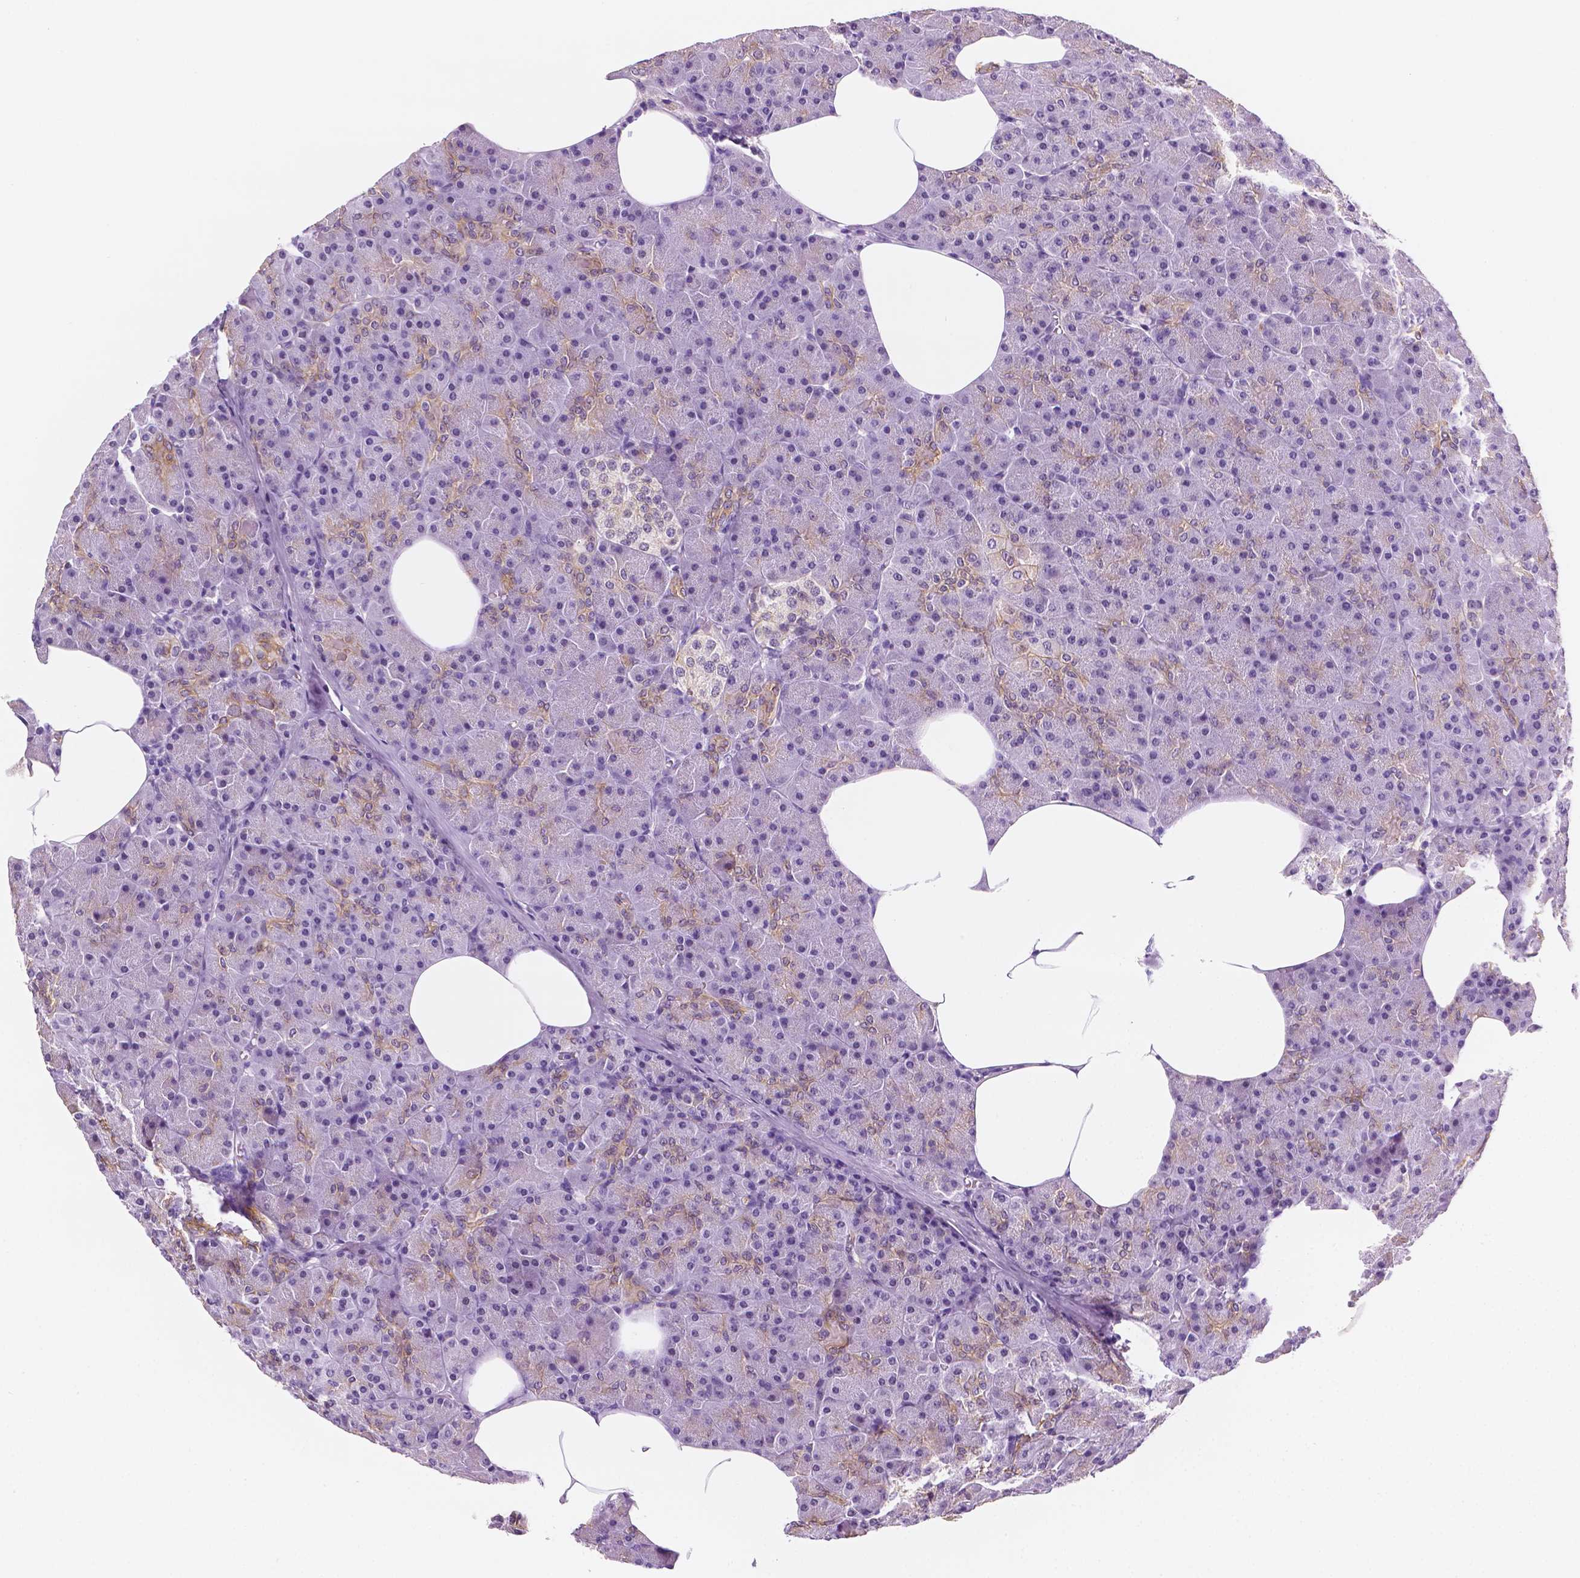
{"staining": {"intensity": "moderate", "quantity": "<25%", "location": "cytoplasmic/membranous"}, "tissue": "pancreas", "cell_type": "Exocrine glandular cells", "image_type": "normal", "snomed": [{"axis": "morphology", "description": "Normal tissue, NOS"}, {"axis": "topography", "description": "Pancreas"}], "caption": "A brown stain highlights moderate cytoplasmic/membranous positivity of a protein in exocrine glandular cells of unremarkable human pancreas.", "gene": "PPL", "patient": {"sex": "female", "age": 45}}